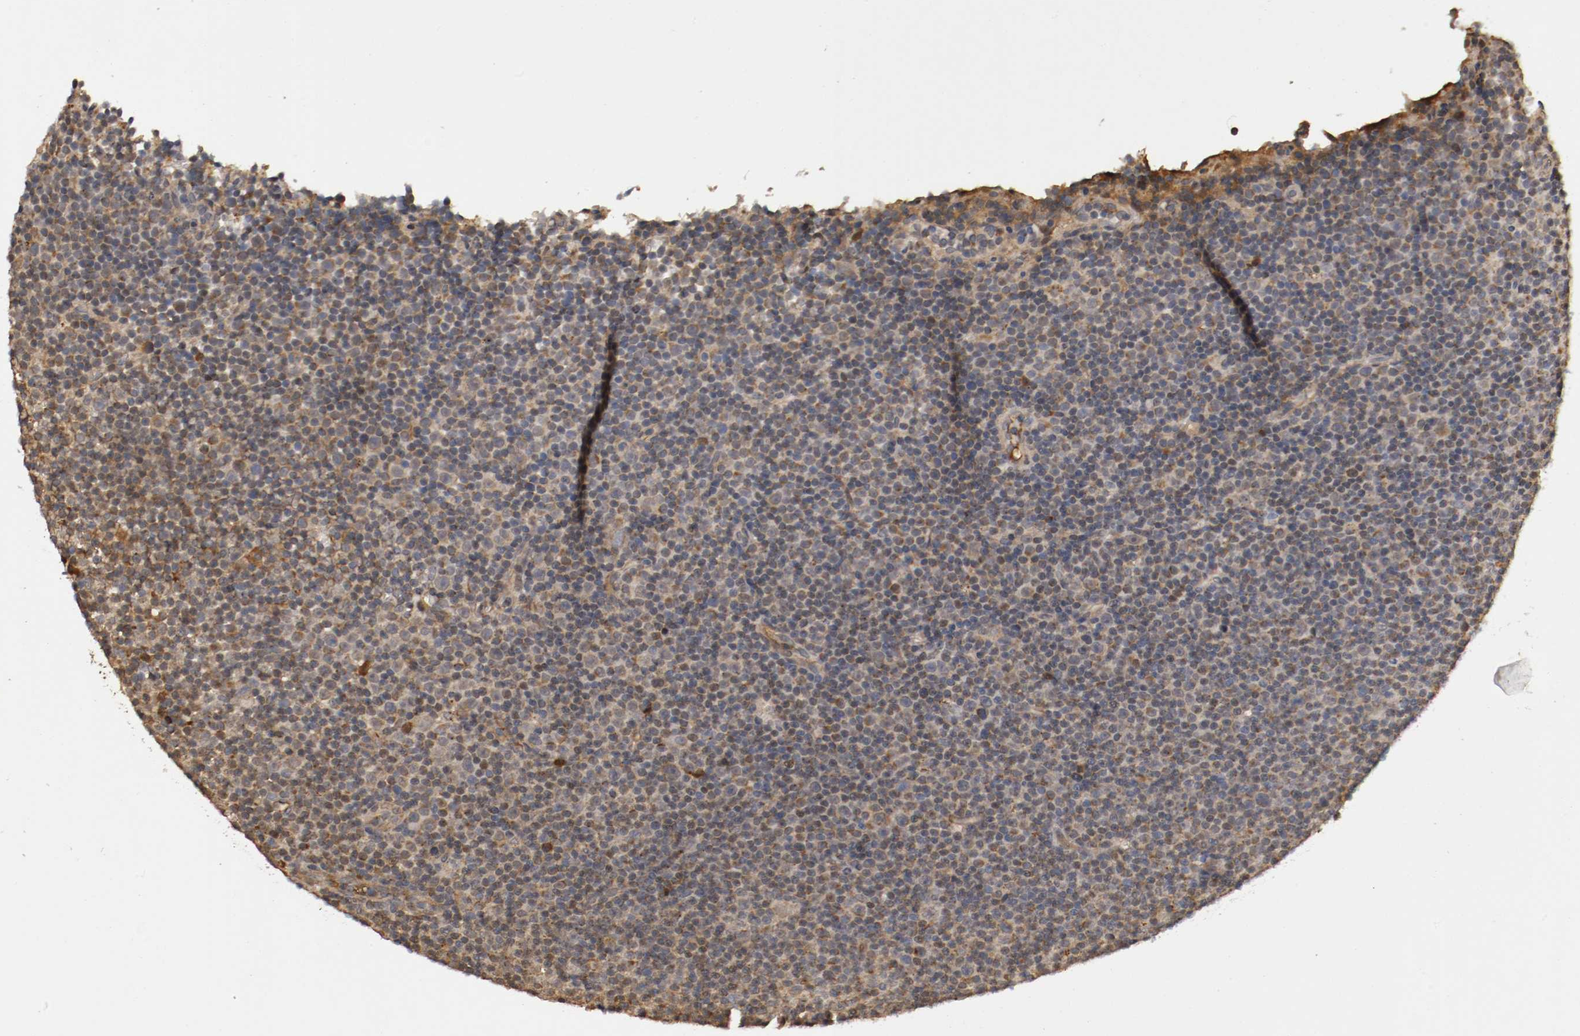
{"staining": {"intensity": "weak", "quantity": "25%-75%", "location": "cytoplasmic/membranous"}, "tissue": "lymphoma", "cell_type": "Tumor cells", "image_type": "cancer", "snomed": [{"axis": "morphology", "description": "Malignant lymphoma, non-Hodgkin's type, Low grade"}, {"axis": "topography", "description": "Lymph node"}], "caption": "Immunohistochemical staining of human lymphoma shows weak cytoplasmic/membranous protein staining in approximately 25%-75% of tumor cells.", "gene": "TNFRSF1B", "patient": {"sex": "female", "age": 67}}